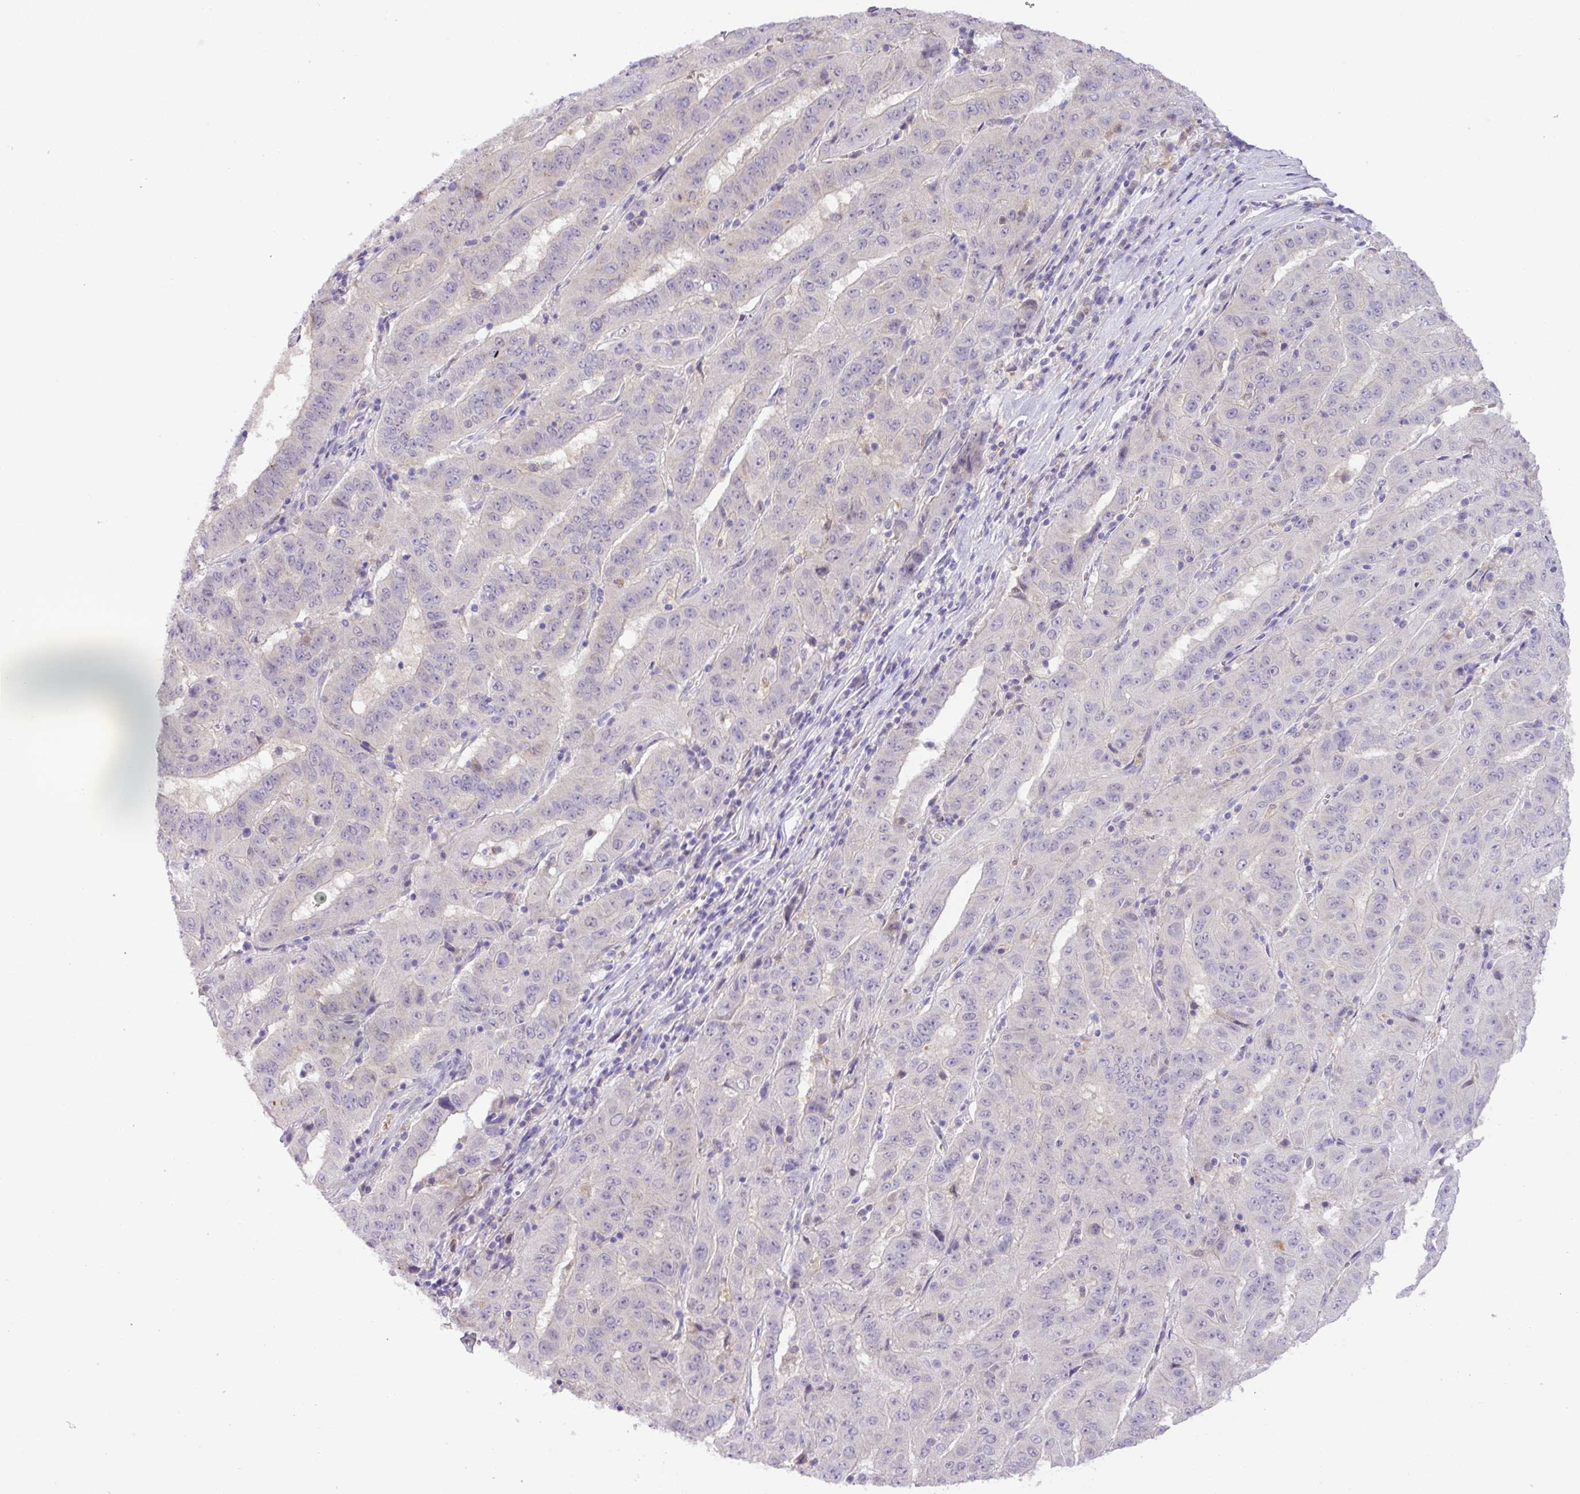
{"staining": {"intensity": "negative", "quantity": "none", "location": "none"}, "tissue": "pancreatic cancer", "cell_type": "Tumor cells", "image_type": "cancer", "snomed": [{"axis": "morphology", "description": "Adenocarcinoma, NOS"}, {"axis": "topography", "description": "Pancreas"}], "caption": "The IHC image has no significant positivity in tumor cells of pancreatic adenocarcinoma tissue.", "gene": "TONSL", "patient": {"sex": "male", "age": 63}}